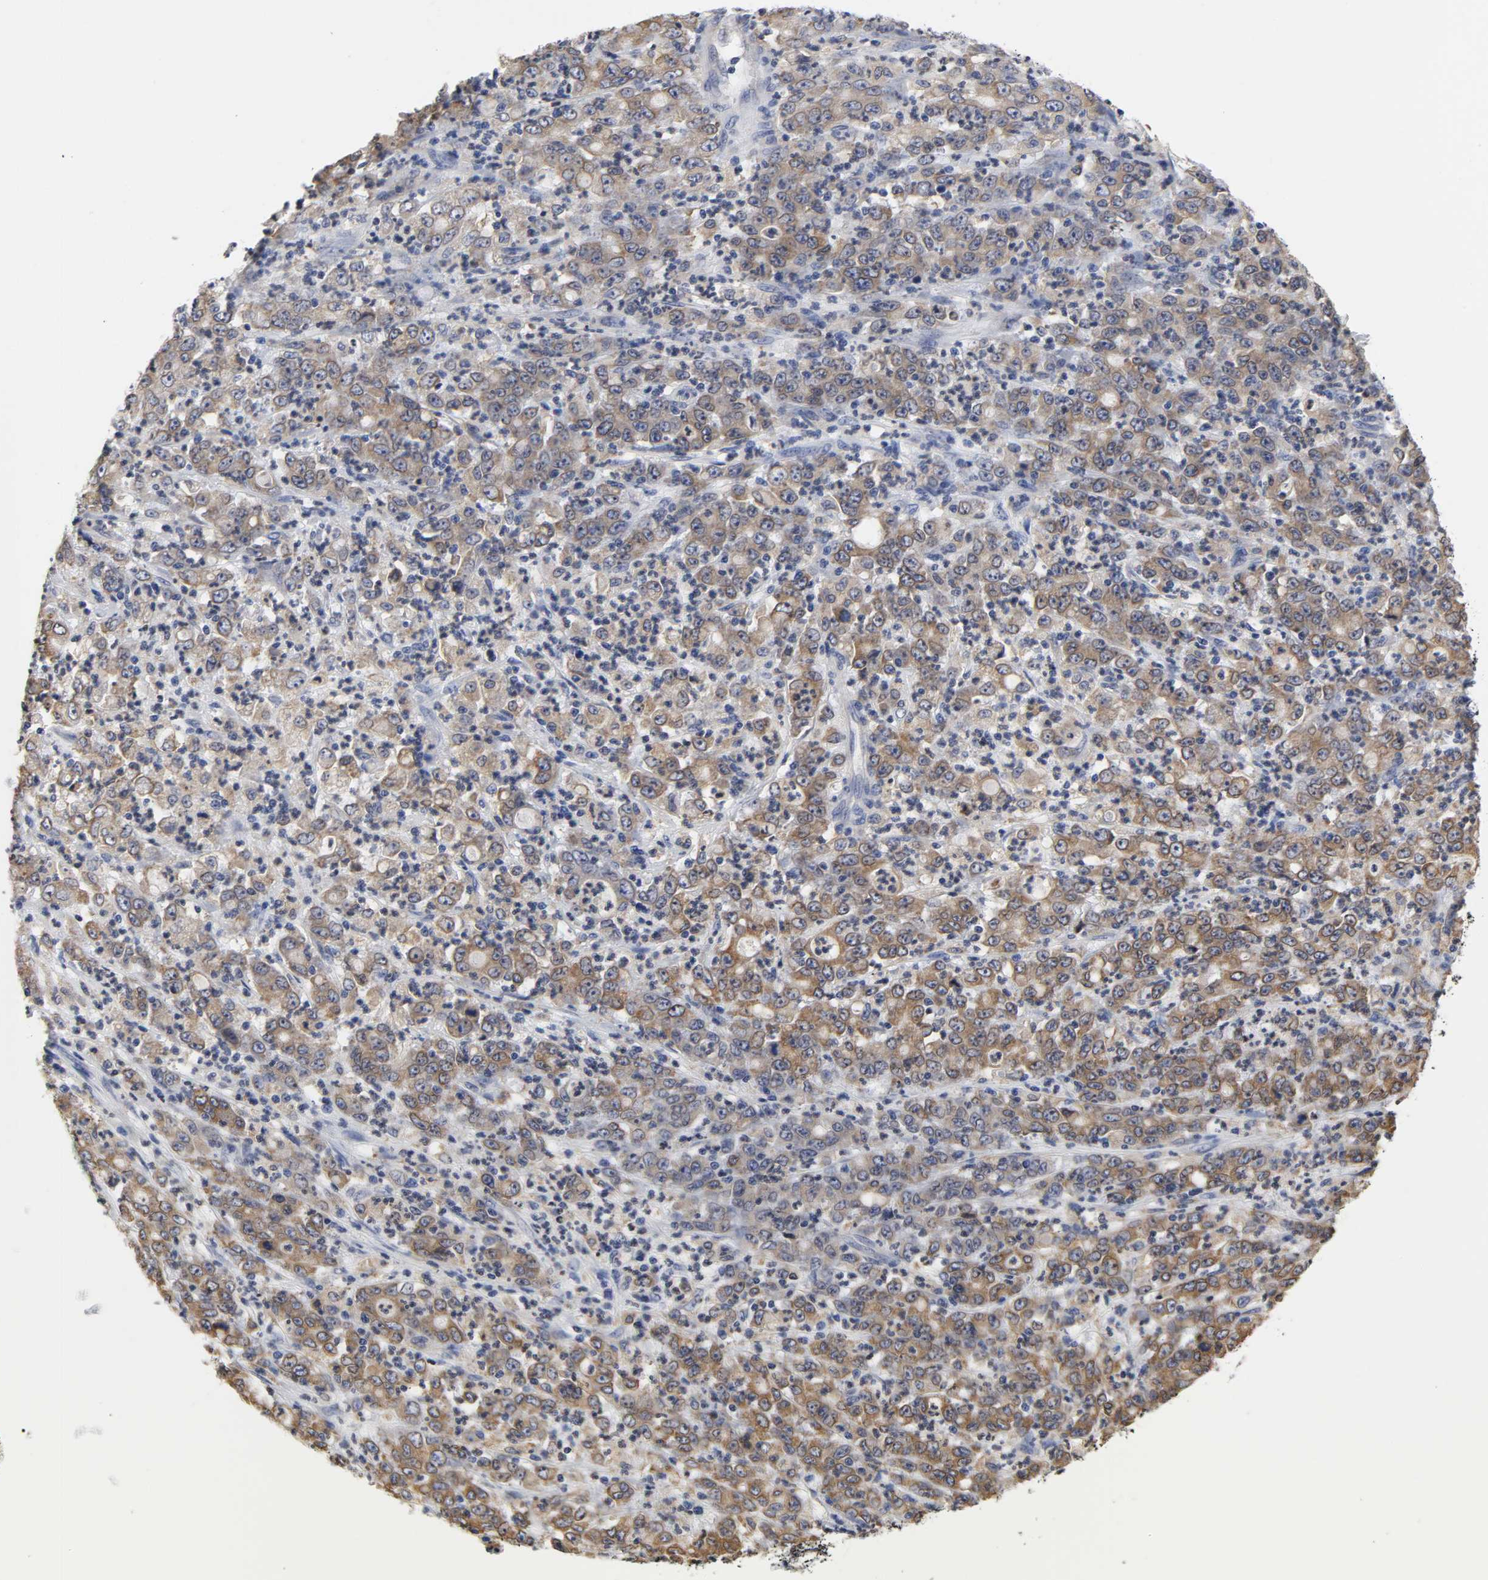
{"staining": {"intensity": "moderate", "quantity": ">75%", "location": "cytoplasmic/membranous"}, "tissue": "stomach cancer", "cell_type": "Tumor cells", "image_type": "cancer", "snomed": [{"axis": "morphology", "description": "Adenocarcinoma, NOS"}, {"axis": "topography", "description": "Stomach, lower"}], "caption": "Protein staining of stomach cancer tissue demonstrates moderate cytoplasmic/membranous staining in about >75% of tumor cells.", "gene": "HCK", "patient": {"sex": "female", "age": 71}}